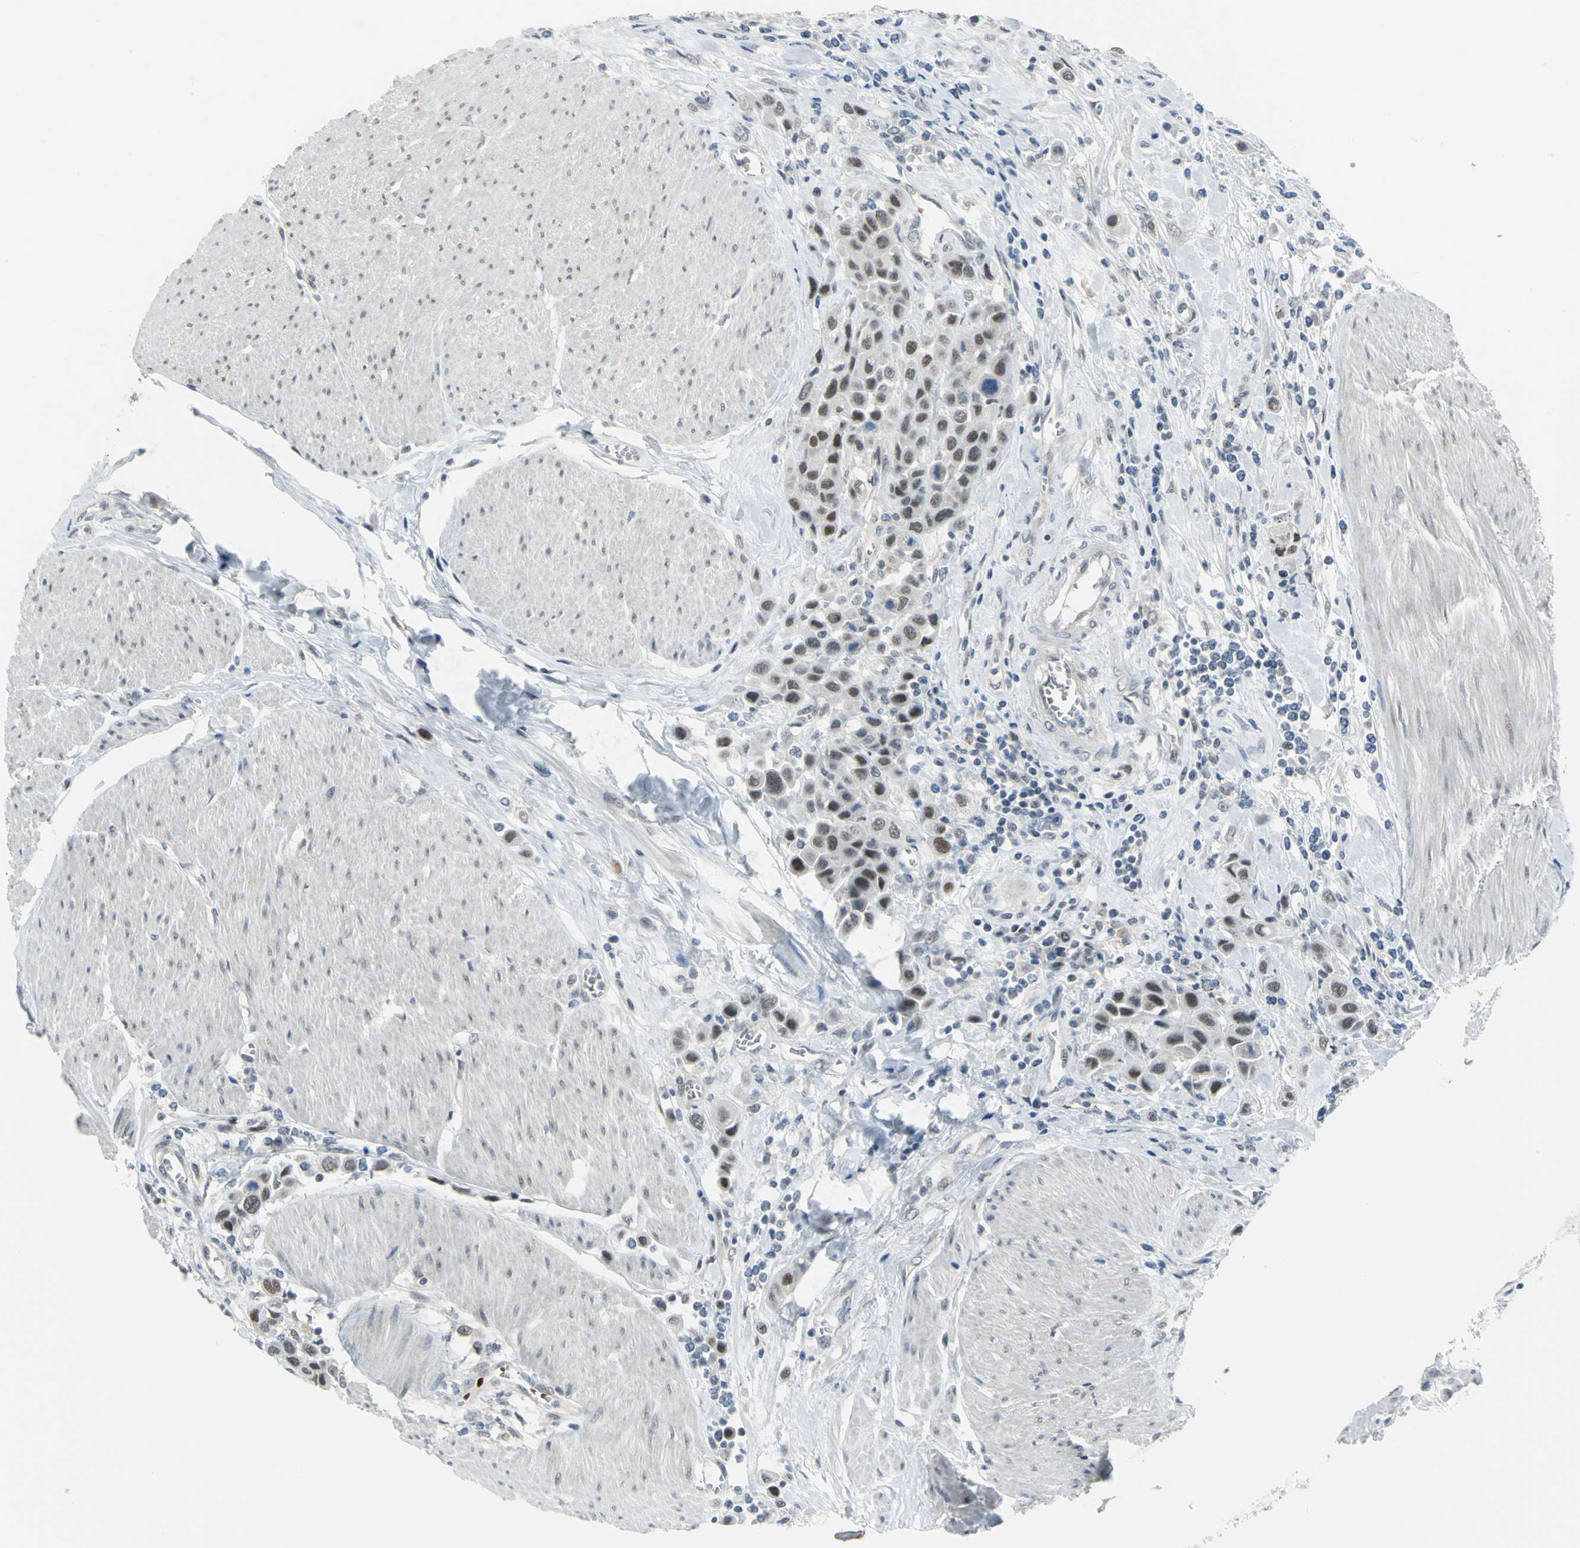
{"staining": {"intensity": "moderate", "quantity": "25%-75%", "location": "nuclear"}, "tissue": "urothelial cancer", "cell_type": "Tumor cells", "image_type": "cancer", "snomed": [{"axis": "morphology", "description": "Urothelial carcinoma, High grade"}, {"axis": "topography", "description": "Urinary bladder"}], "caption": "Moderate nuclear expression for a protein is identified in approximately 25%-75% of tumor cells of urothelial cancer using IHC.", "gene": "GLI3", "patient": {"sex": "male", "age": 50}}